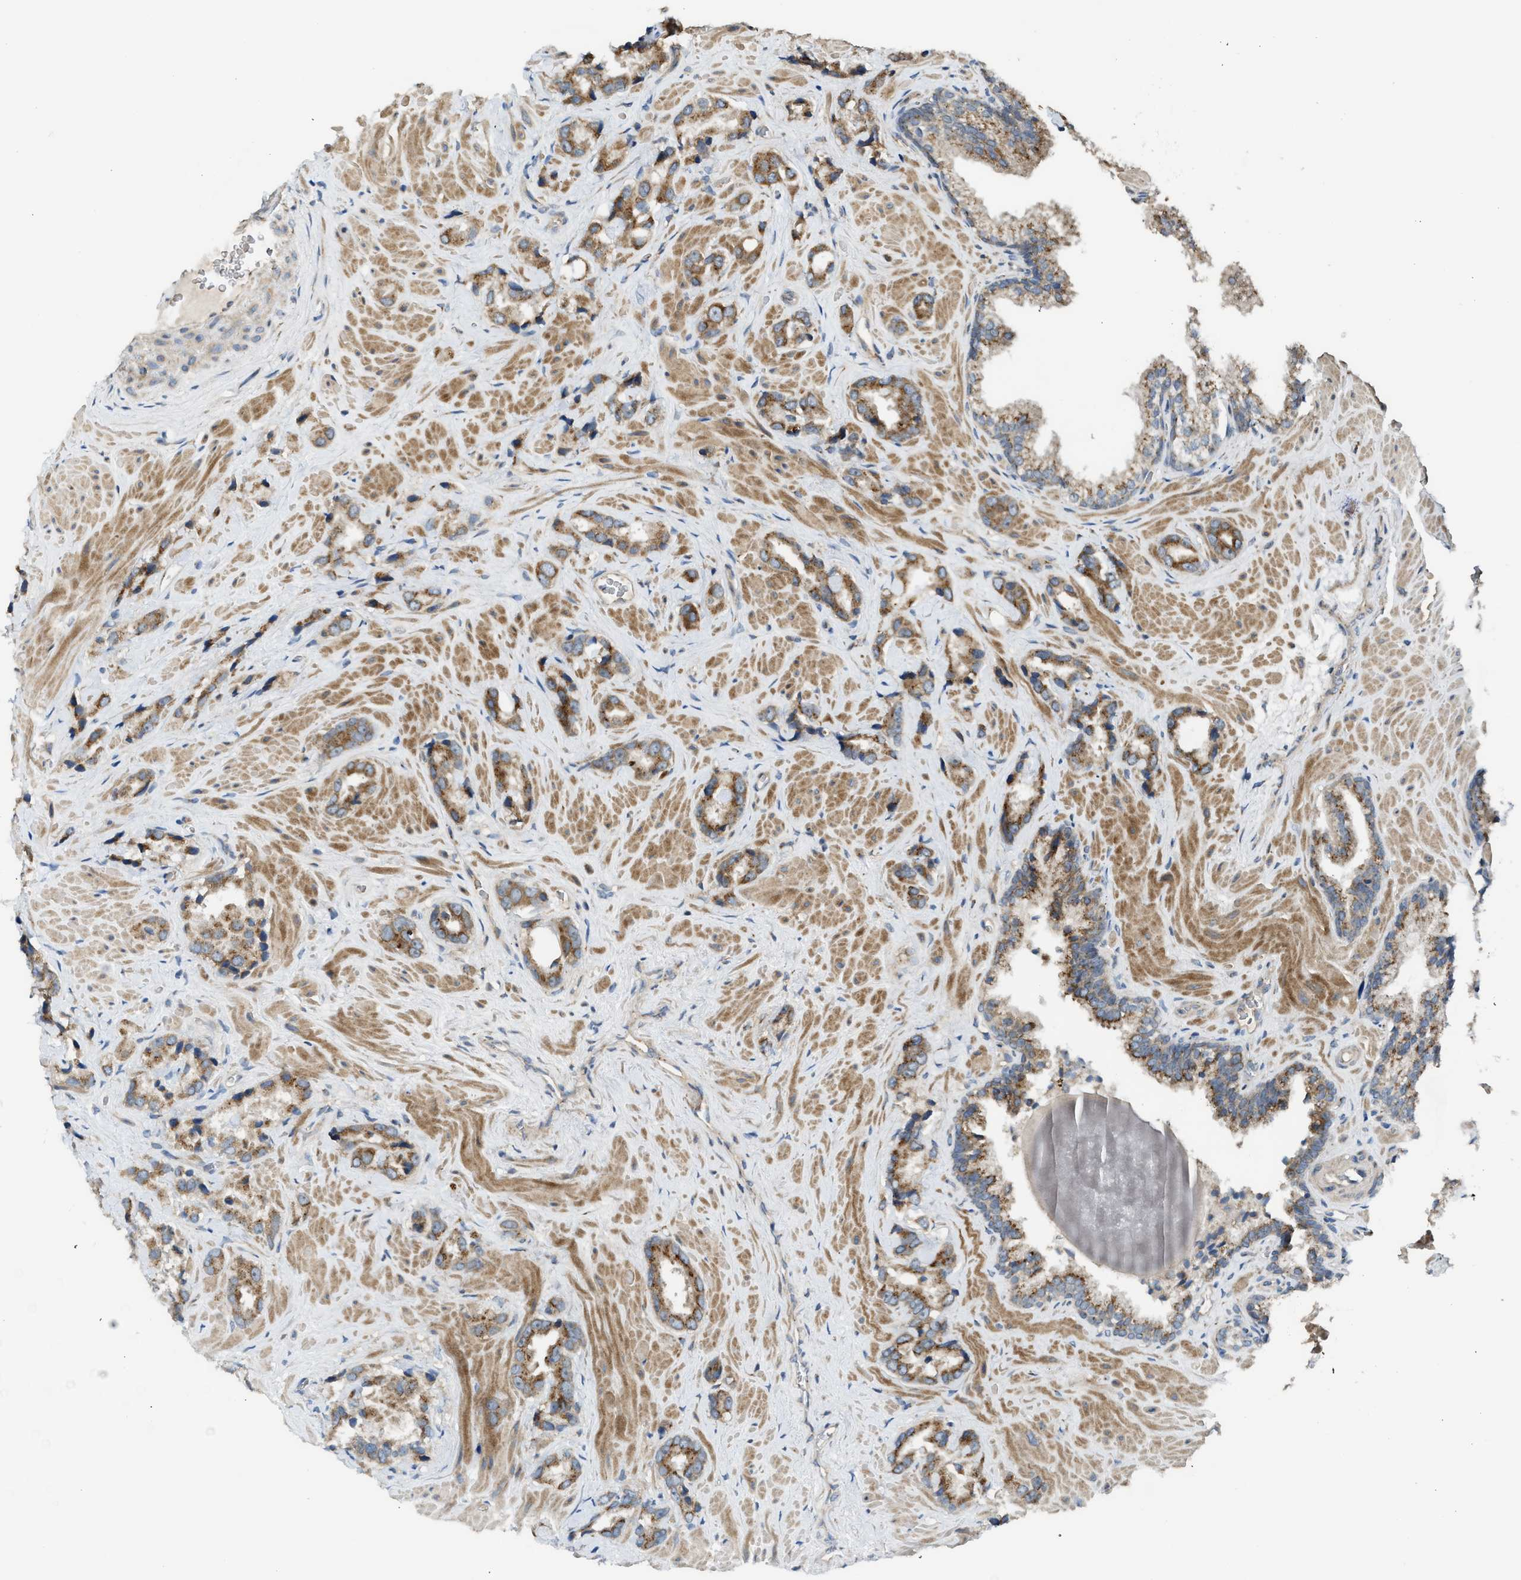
{"staining": {"intensity": "strong", "quantity": ">75%", "location": "cytoplasmic/membranous"}, "tissue": "prostate cancer", "cell_type": "Tumor cells", "image_type": "cancer", "snomed": [{"axis": "morphology", "description": "Adenocarcinoma, High grade"}, {"axis": "topography", "description": "Prostate"}], "caption": "An image of human high-grade adenocarcinoma (prostate) stained for a protein demonstrates strong cytoplasmic/membranous brown staining in tumor cells. (DAB (3,3'-diaminobenzidine) = brown stain, brightfield microscopy at high magnification).", "gene": "STARD3", "patient": {"sex": "male", "age": 64}}